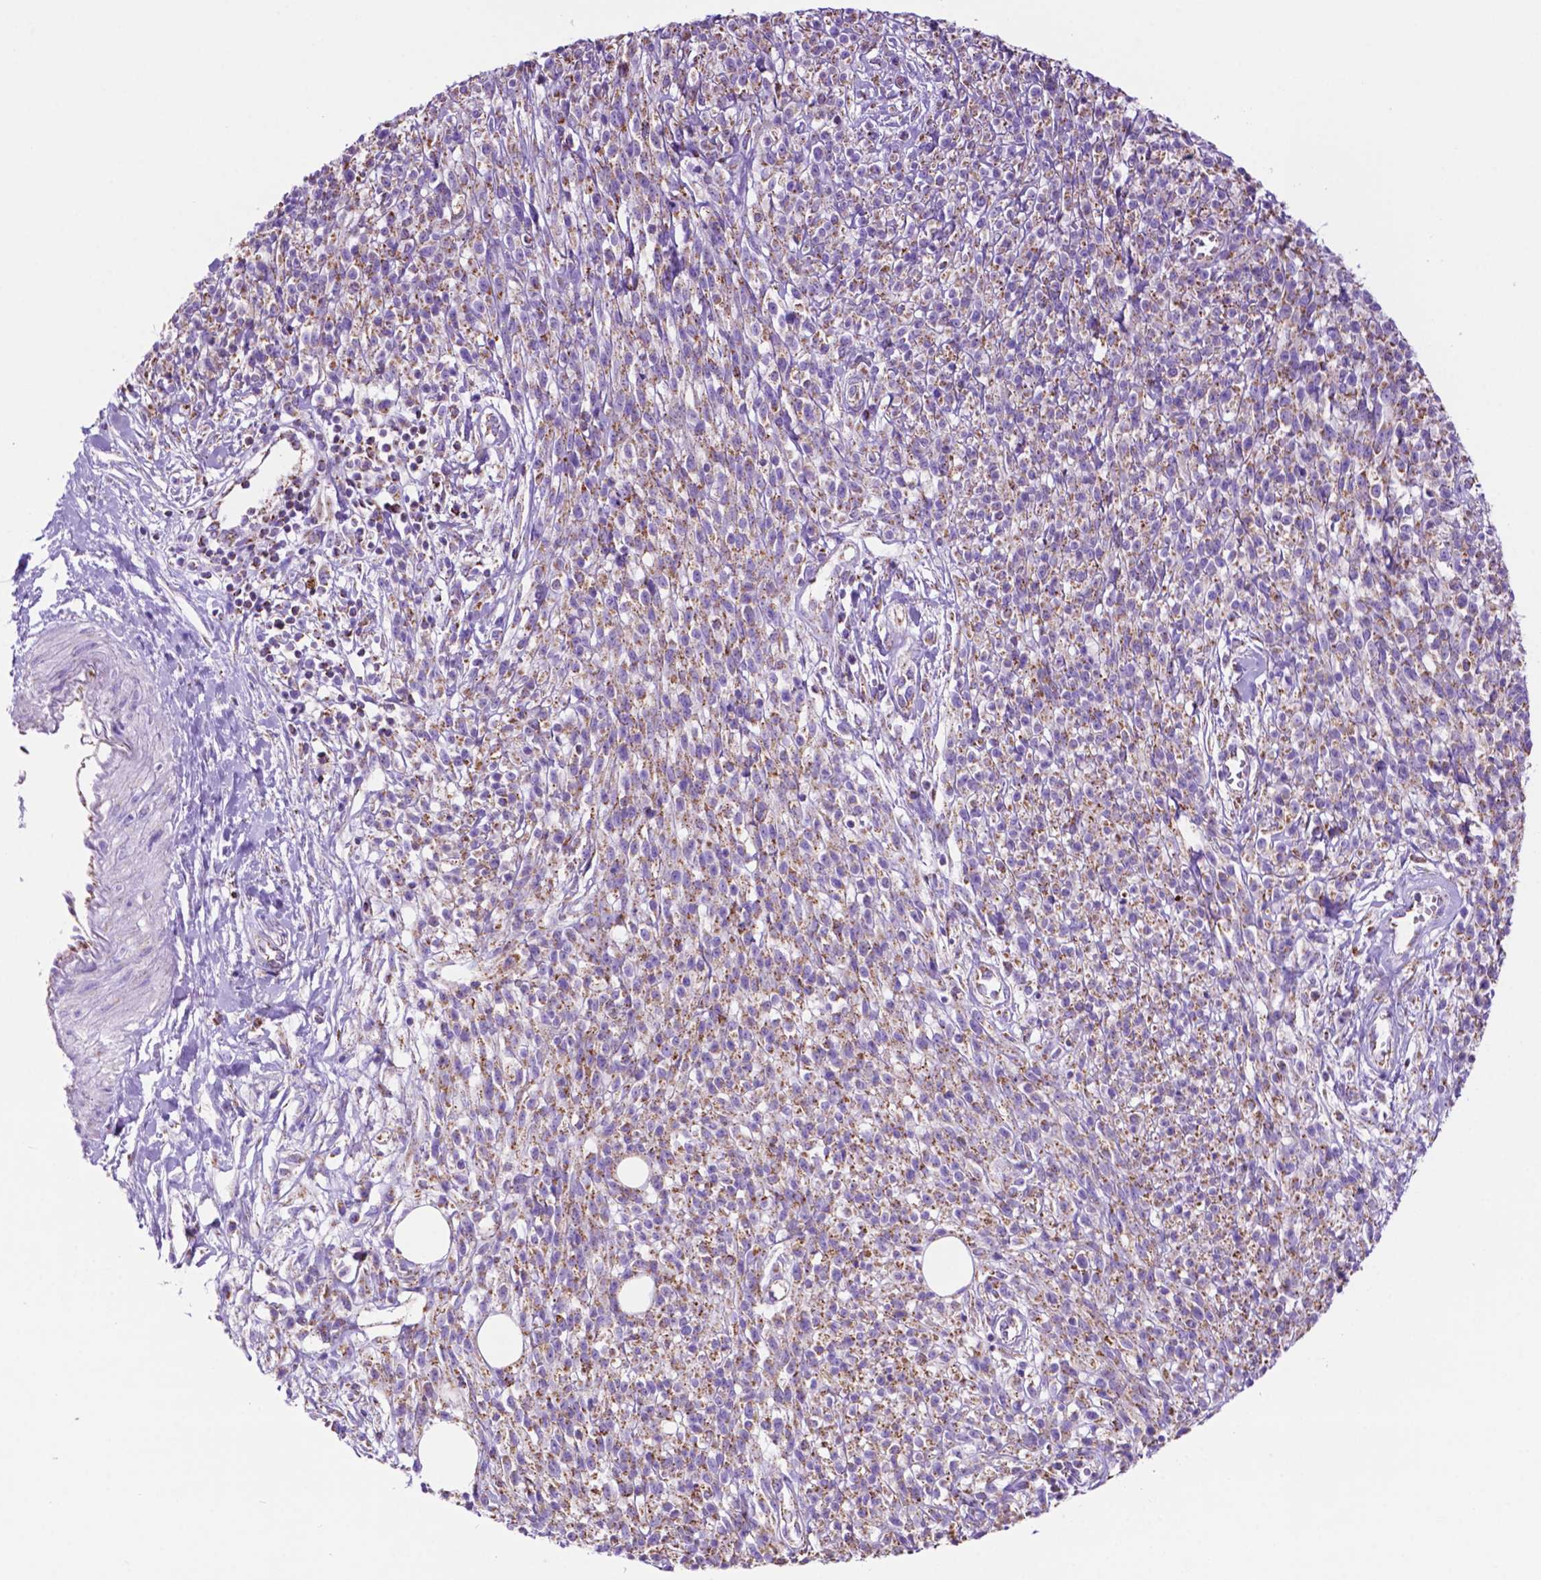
{"staining": {"intensity": "moderate", "quantity": ">75%", "location": "cytoplasmic/membranous"}, "tissue": "melanoma", "cell_type": "Tumor cells", "image_type": "cancer", "snomed": [{"axis": "morphology", "description": "Malignant melanoma, NOS"}, {"axis": "topography", "description": "Skin"}, {"axis": "topography", "description": "Skin of trunk"}], "caption": "Melanoma tissue demonstrates moderate cytoplasmic/membranous staining in about >75% of tumor cells, visualized by immunohistochemistry. Immunohistochemistry (ihc) stains the protein of interest in brown and the nuclei are stained blue.", "gene": "GDPD5", "patient": {"sex": "male", "age": 74}}